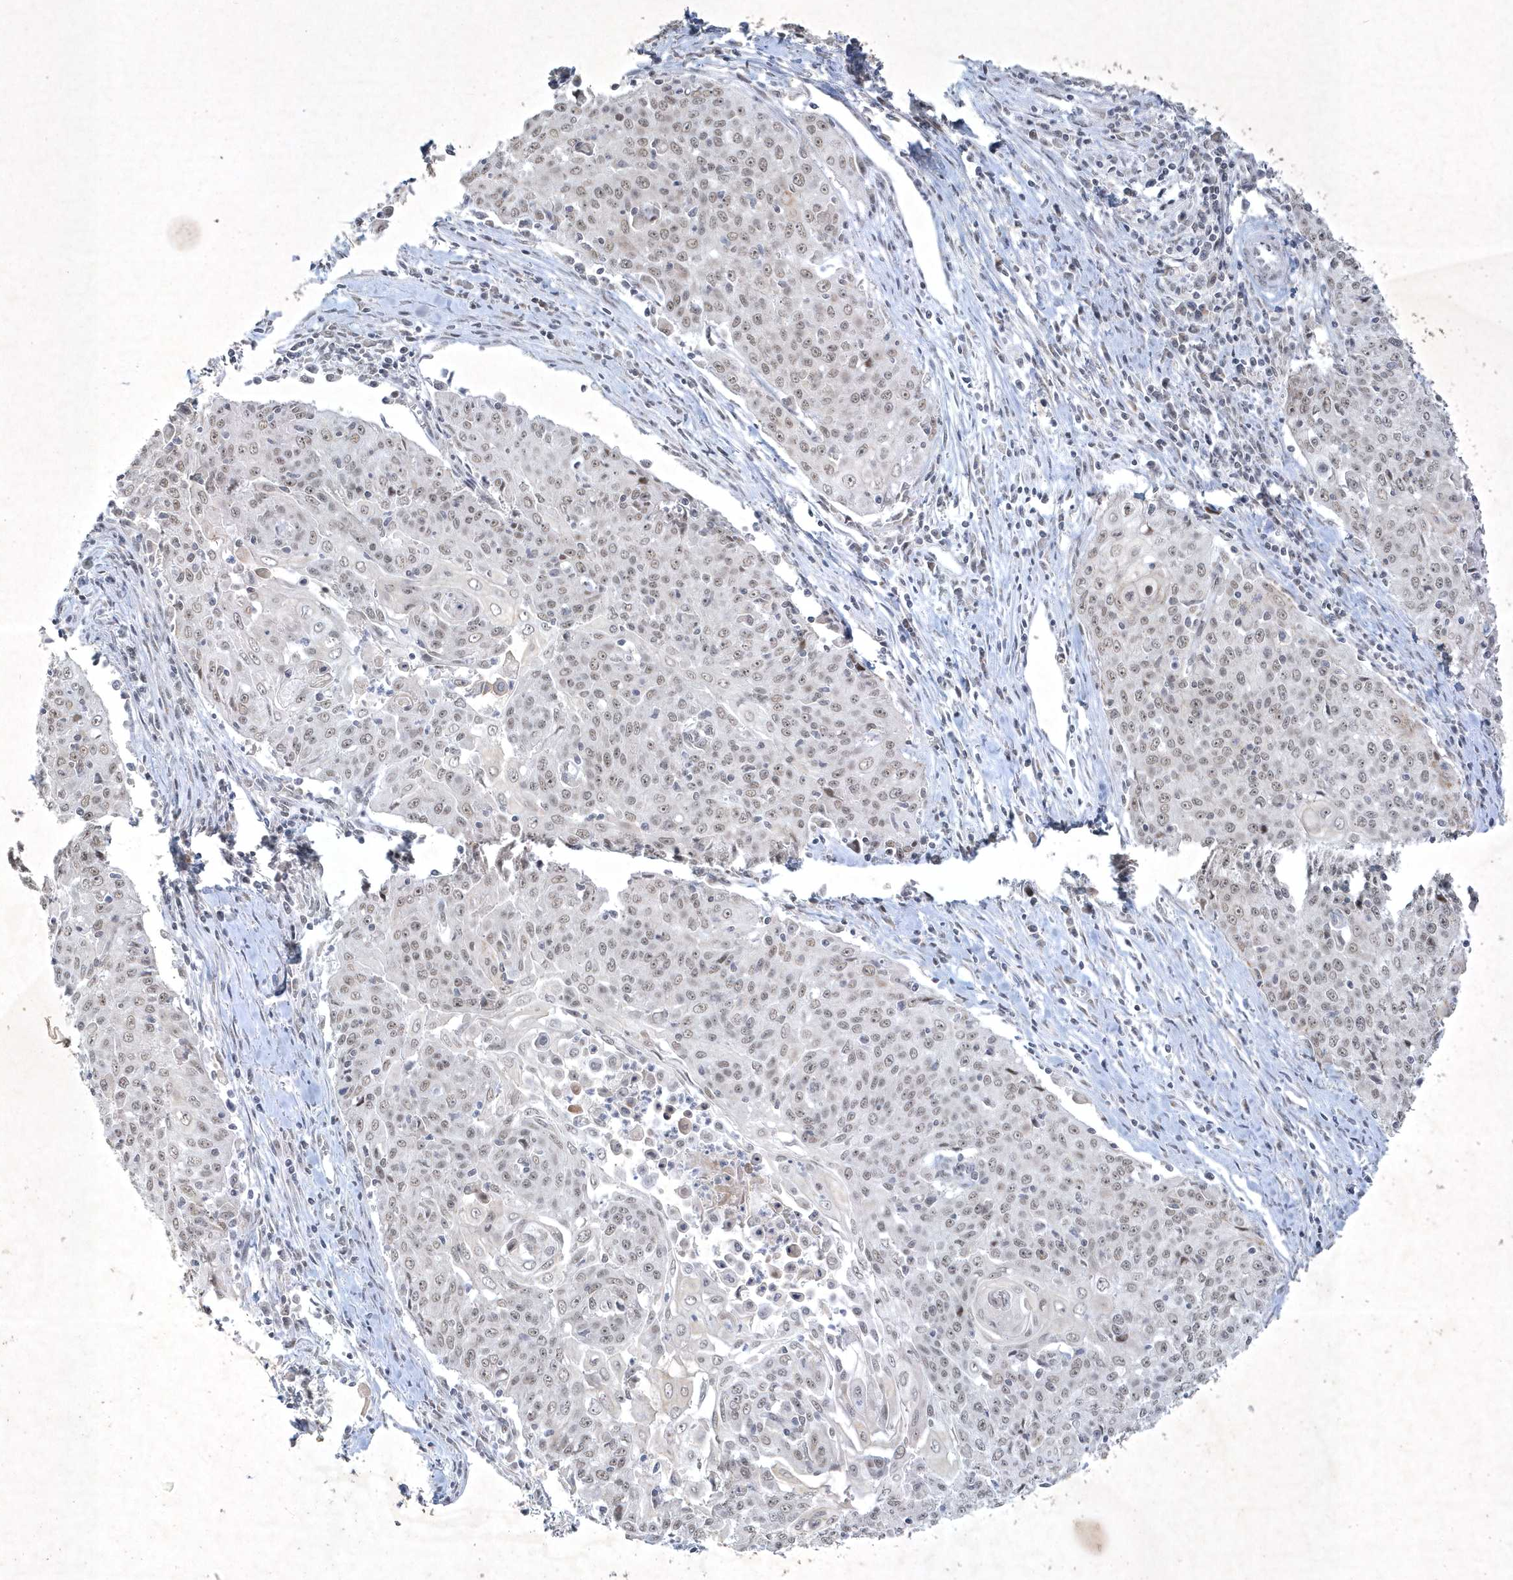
{"staining": {"intensity": "negative", "quantity": "none", "location": "none"}, "tissue": "cervical cancer", "cell_type": "Tumor cells", "image_type": "cancer", "snomed": [{"axis": "morphology", "description": "Squamous cell carcinoma, NOS"}, {"axis": "topography", "description": "Cervix"}], "caption": "Human cervical cancer (squamous cell carcinoma) stained for a protein using IHC reveals no positivity in tumor cells.", "gene": "ZBTB9", "patient": {"sex": "female", "age": 48}}